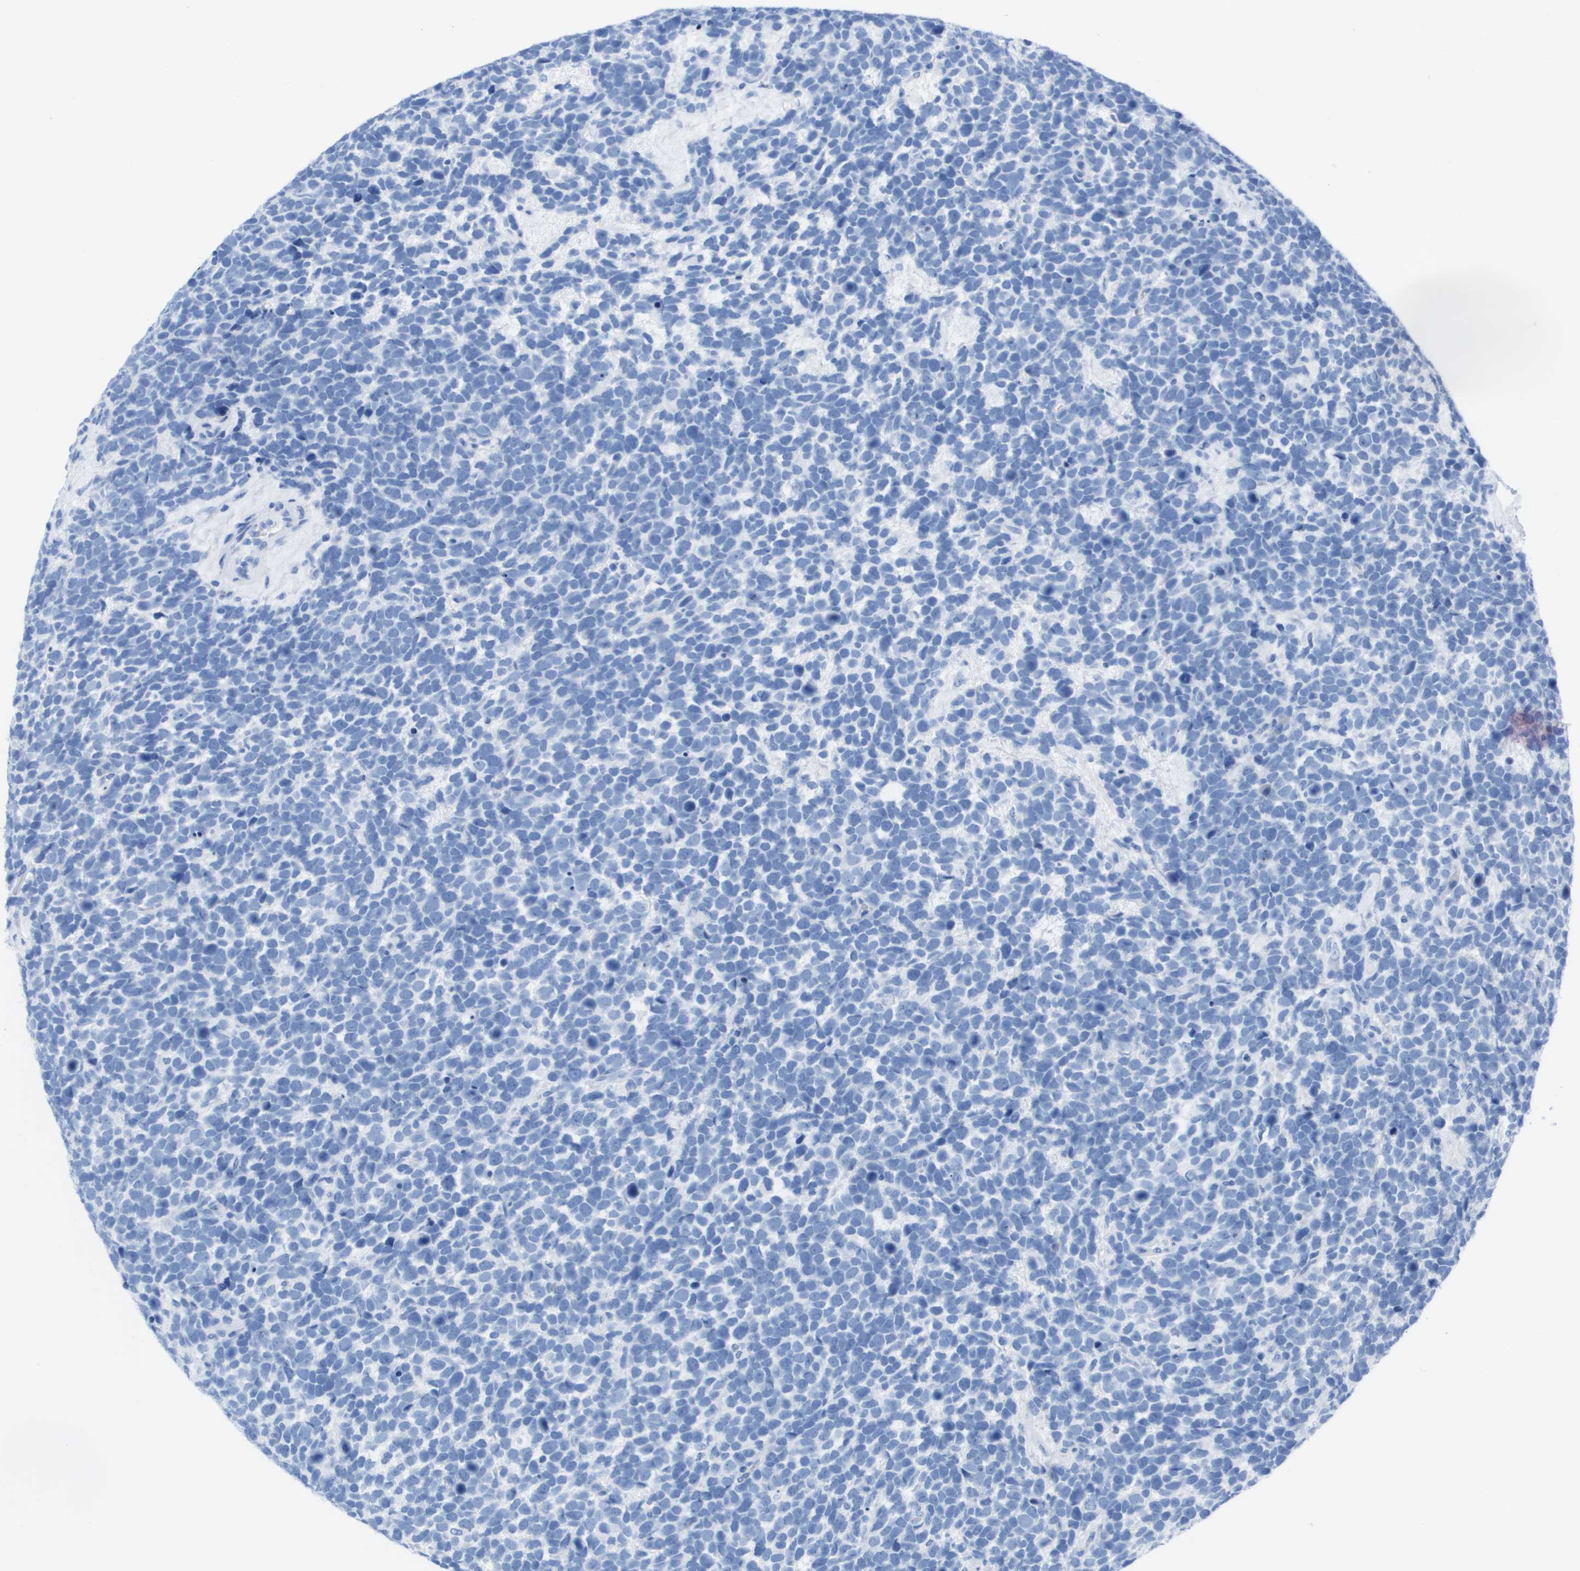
{"staining": {"intensity": "negative", "quantity": "none", "location": "none"}, "tissue": "urothelial cancer", "cell_type": "Tumor cells", "image_type": "cancer", "snomed": [{"axis": "morphology", "description": "Urothelial carcinoma, High grade"}, {"axis": "topography", "description": "Urinary bladder"}], "caption": "Urothelial cancer was stained to show a protein in brown. There is no significant expression in tumor cells. Brightfield microscopy of immunohistochemistry stained with DAB (brown) and hematoxylin (blue), captured at high magnification.", "gene": "KCNA3", "patient": {"sex": "female", "age": 82}}